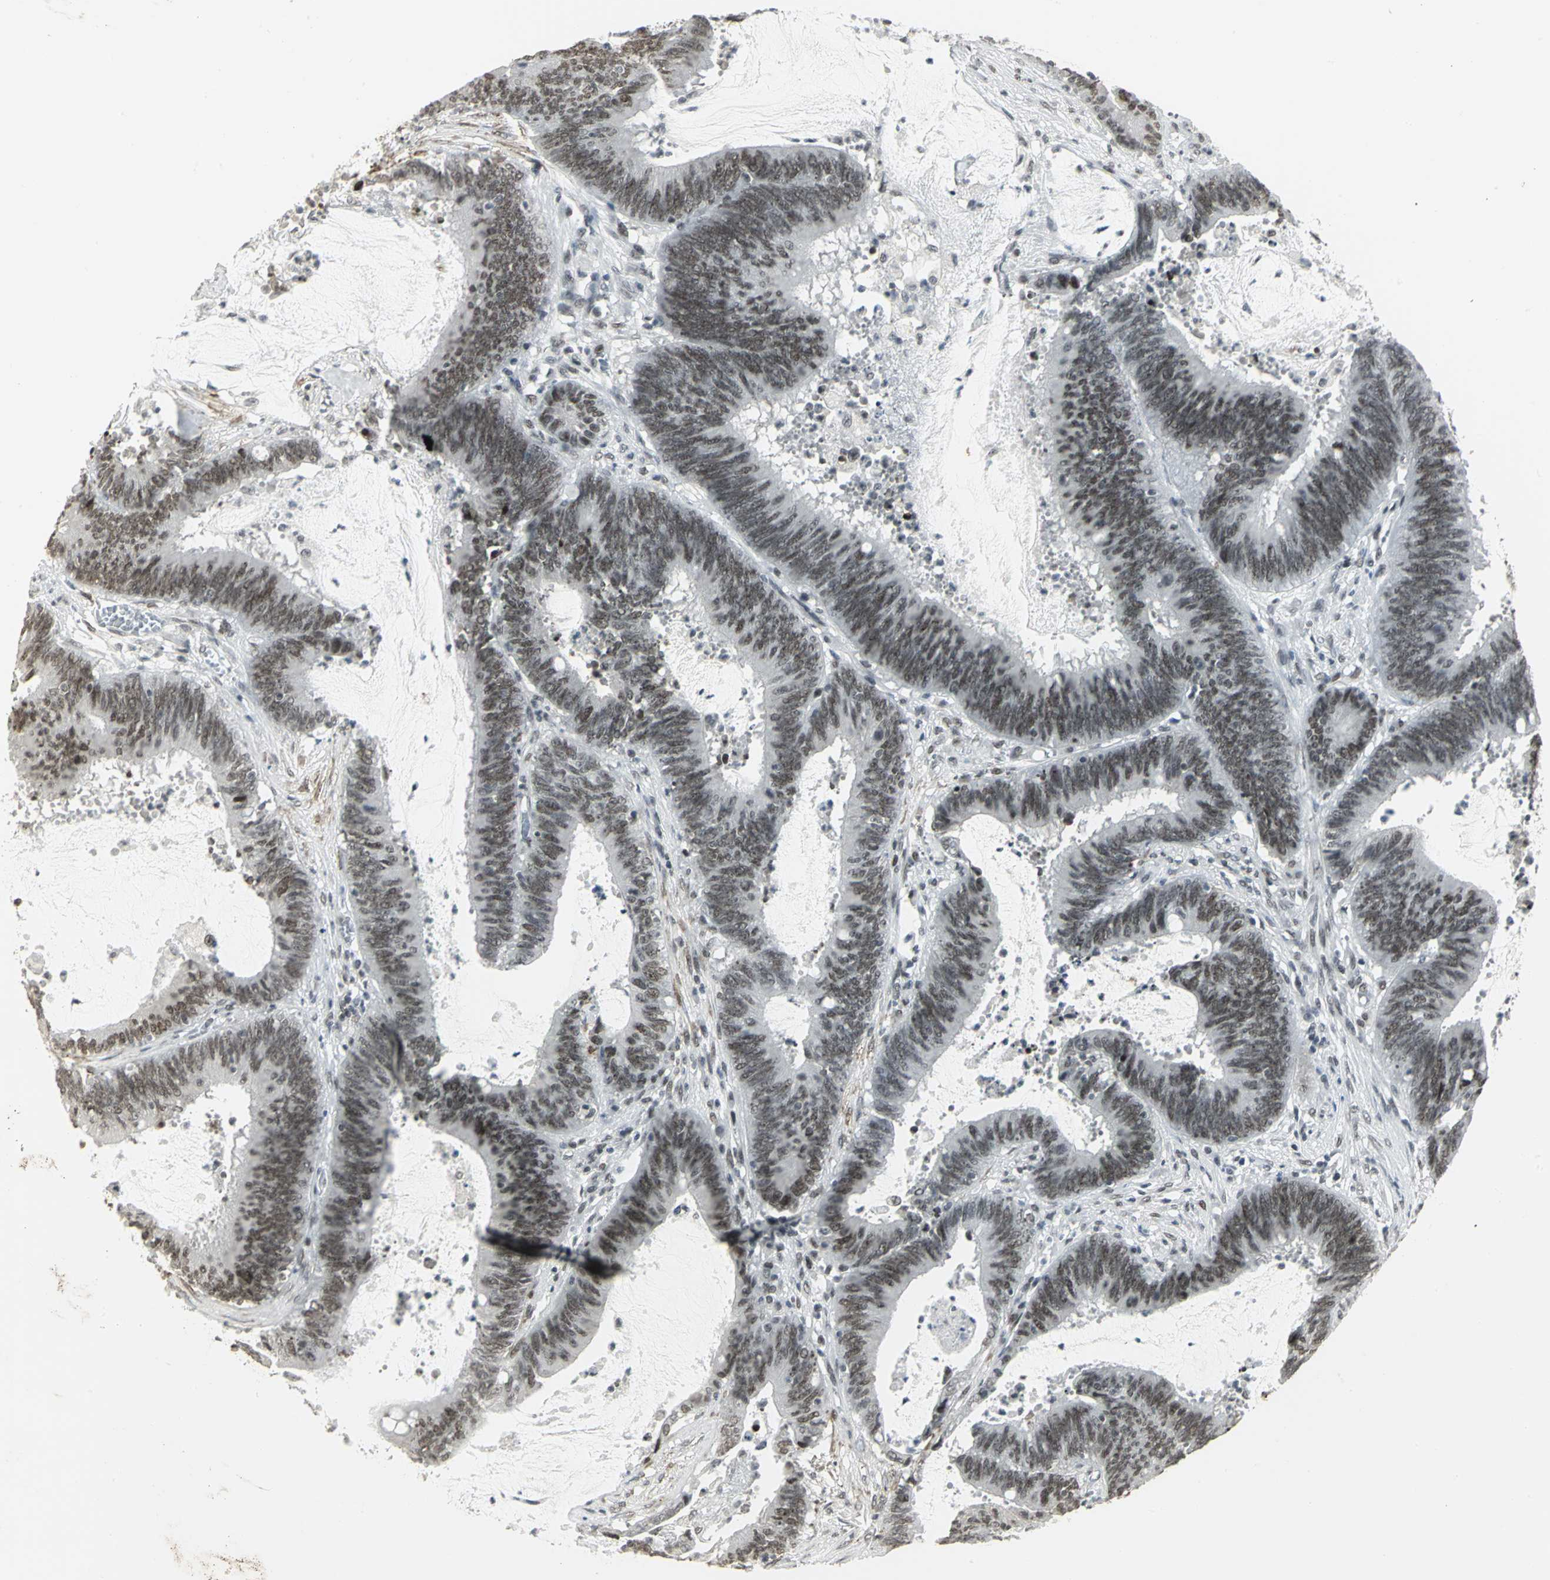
{"staining": {"intensity": "moderate", "quantity": ">75%", "location": "nuclear"}, "tissue": "colorectal cancer", "cell_type": "Tumor cells", "image_type": "cancer", "snomed": [{"axis": "morphology", "description": "Adenocarcinoma, NOS"}, {"axis": "topography", "description": "Rectum"}], "caption": "DAB immunohistochemical staining of colorectal adenocarcinoma shows moderate nuclear protein staining in approximately >75% of tumor cells.", "gene": "CBX3", "patient": {"sex": "female", "age": 66}}